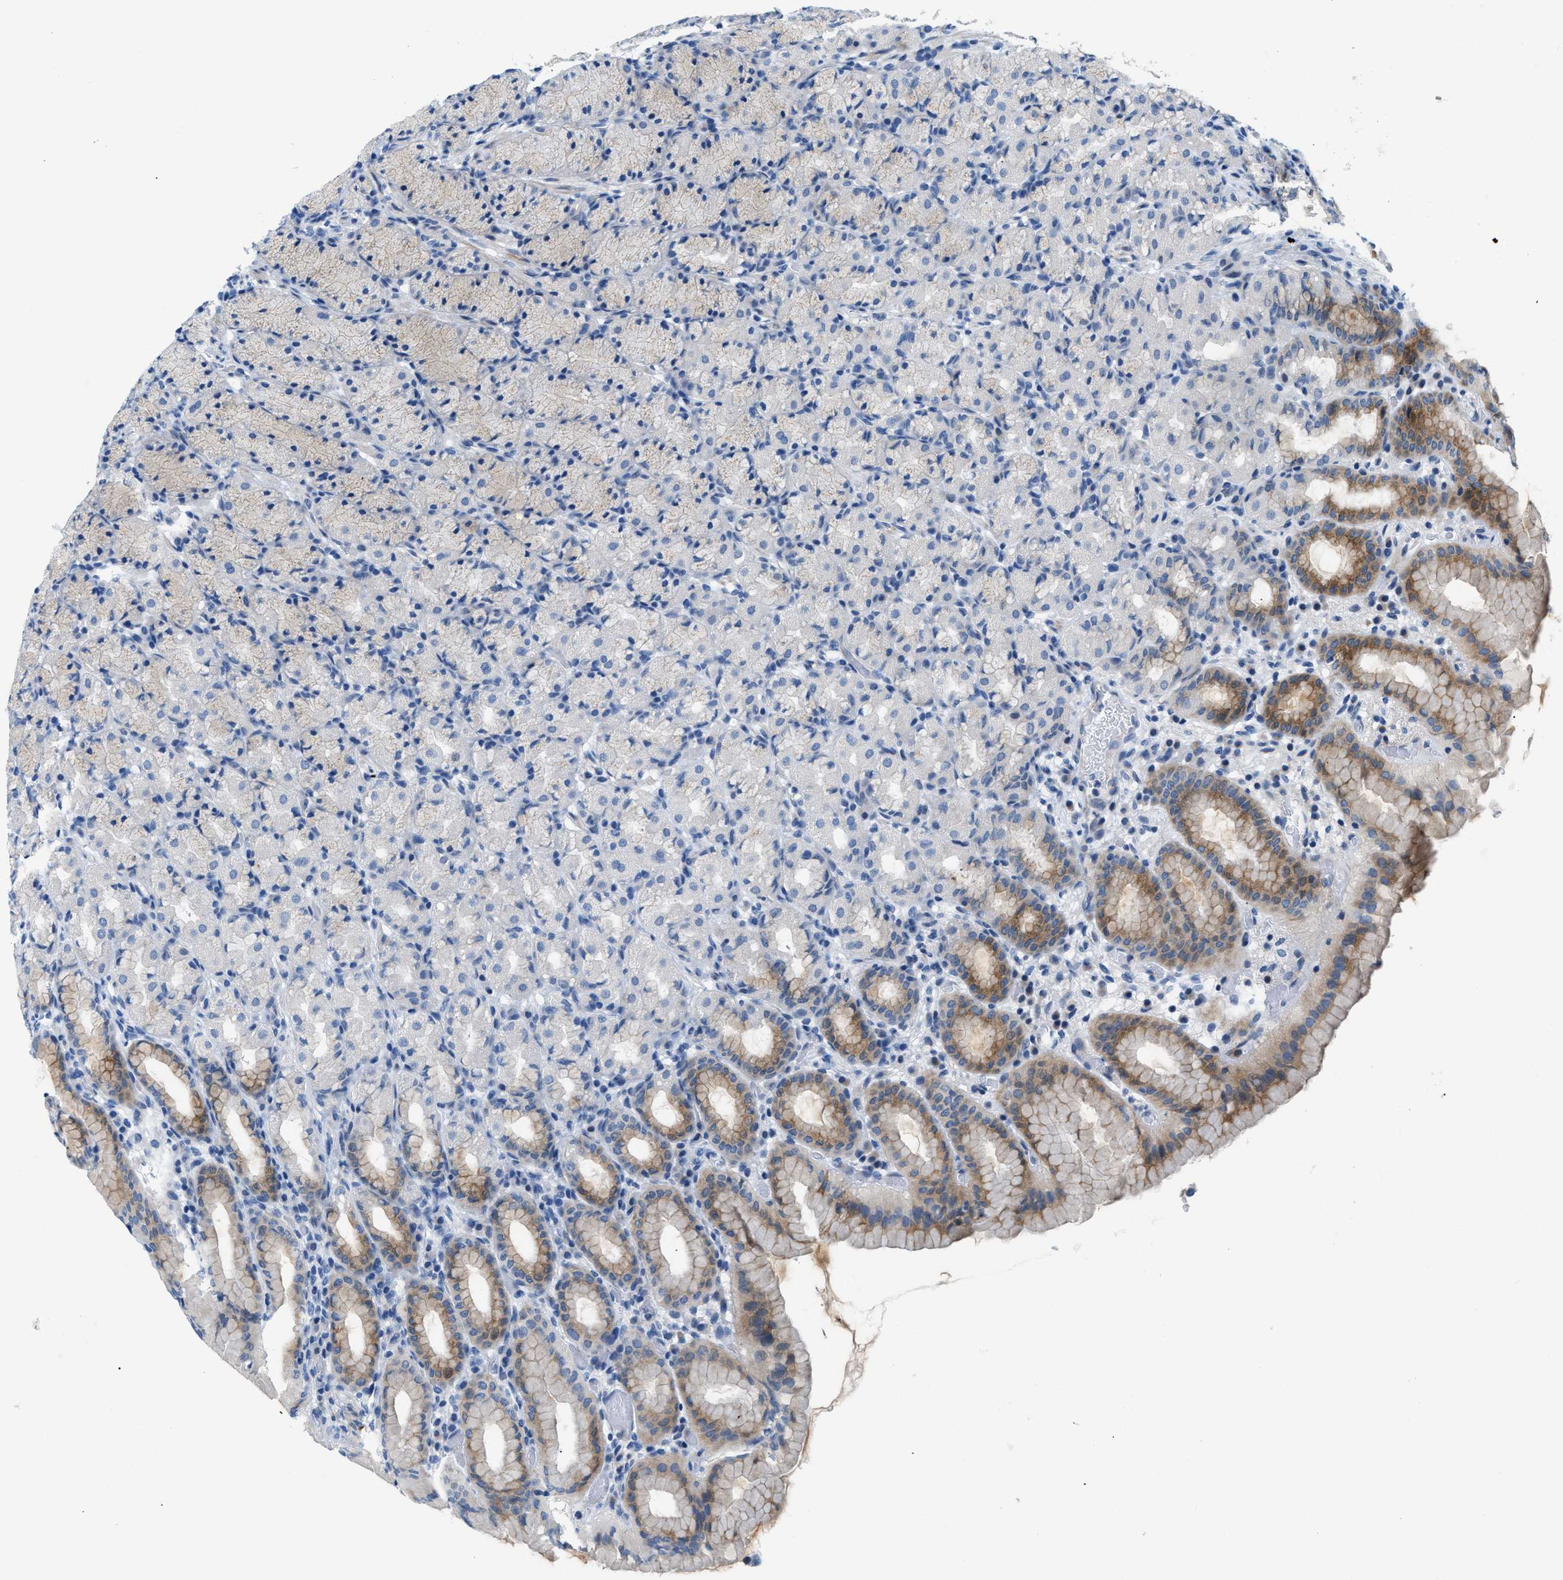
{"staining": {"intensity": "moderate", "quantity": "<25%", "location": "cytoplasmic/membranous"}, "tissue": "stomach", "cell_type": "Glandular cells", "image_type": "normal", "snomed": [{"axis": "morphology", "description": "Normal tissue, NOS"}, {"axis": "topography", "description": "Stomach, upper"}], "caption": "Stomach stained for a protein demonstrates moderate cytoplasmic/membranous positivity in glandular cells. Nuclei are stained in blue.", "gene": "FDCSP", "patient": {"sex": "male", "age": 68}}